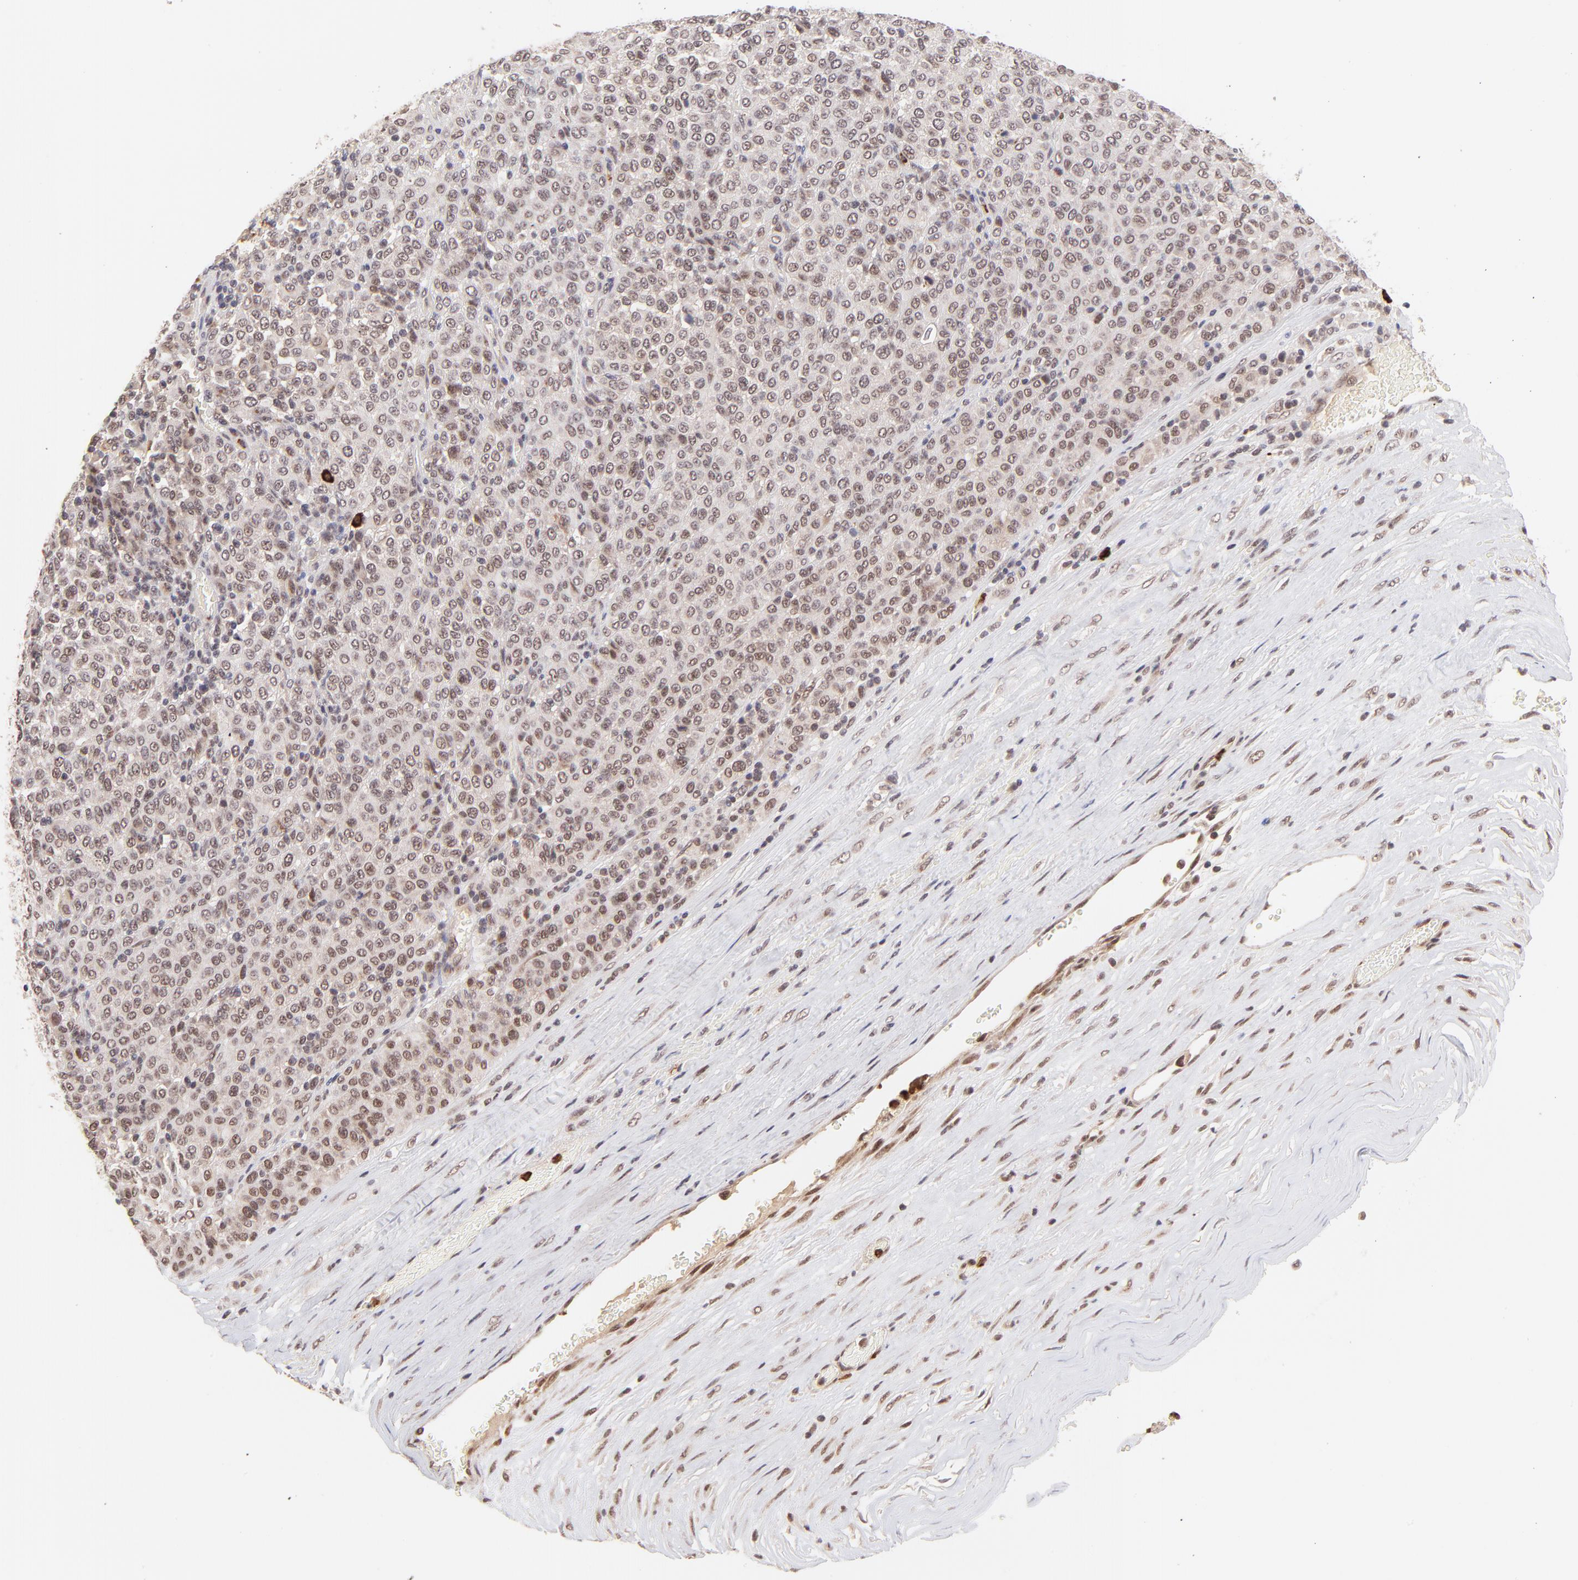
{"staining": {"intensity": "weak", "quantity": ">75%", "location": "nuclear"}, "tissue": "melanoma", "cell_type": "Tumor cells", "image_type": "cancer", "snomed": [{"axis": "morphology", "description": "Malignant melanoma, Metastatic site"}, {"axis": "topography", "description": "Pancreas"}], "caption": "A photomicrograph of human malignant melanoma (metastatic site) stained for a protein displays weak nuclear brown staining in tumor cells. (DAB (3,3'-diaminobenzidine) = brown stain, brightfield microscopy at high magnification).", "gene": "MED12", "patient": {"sex": "female", "age": 30}}